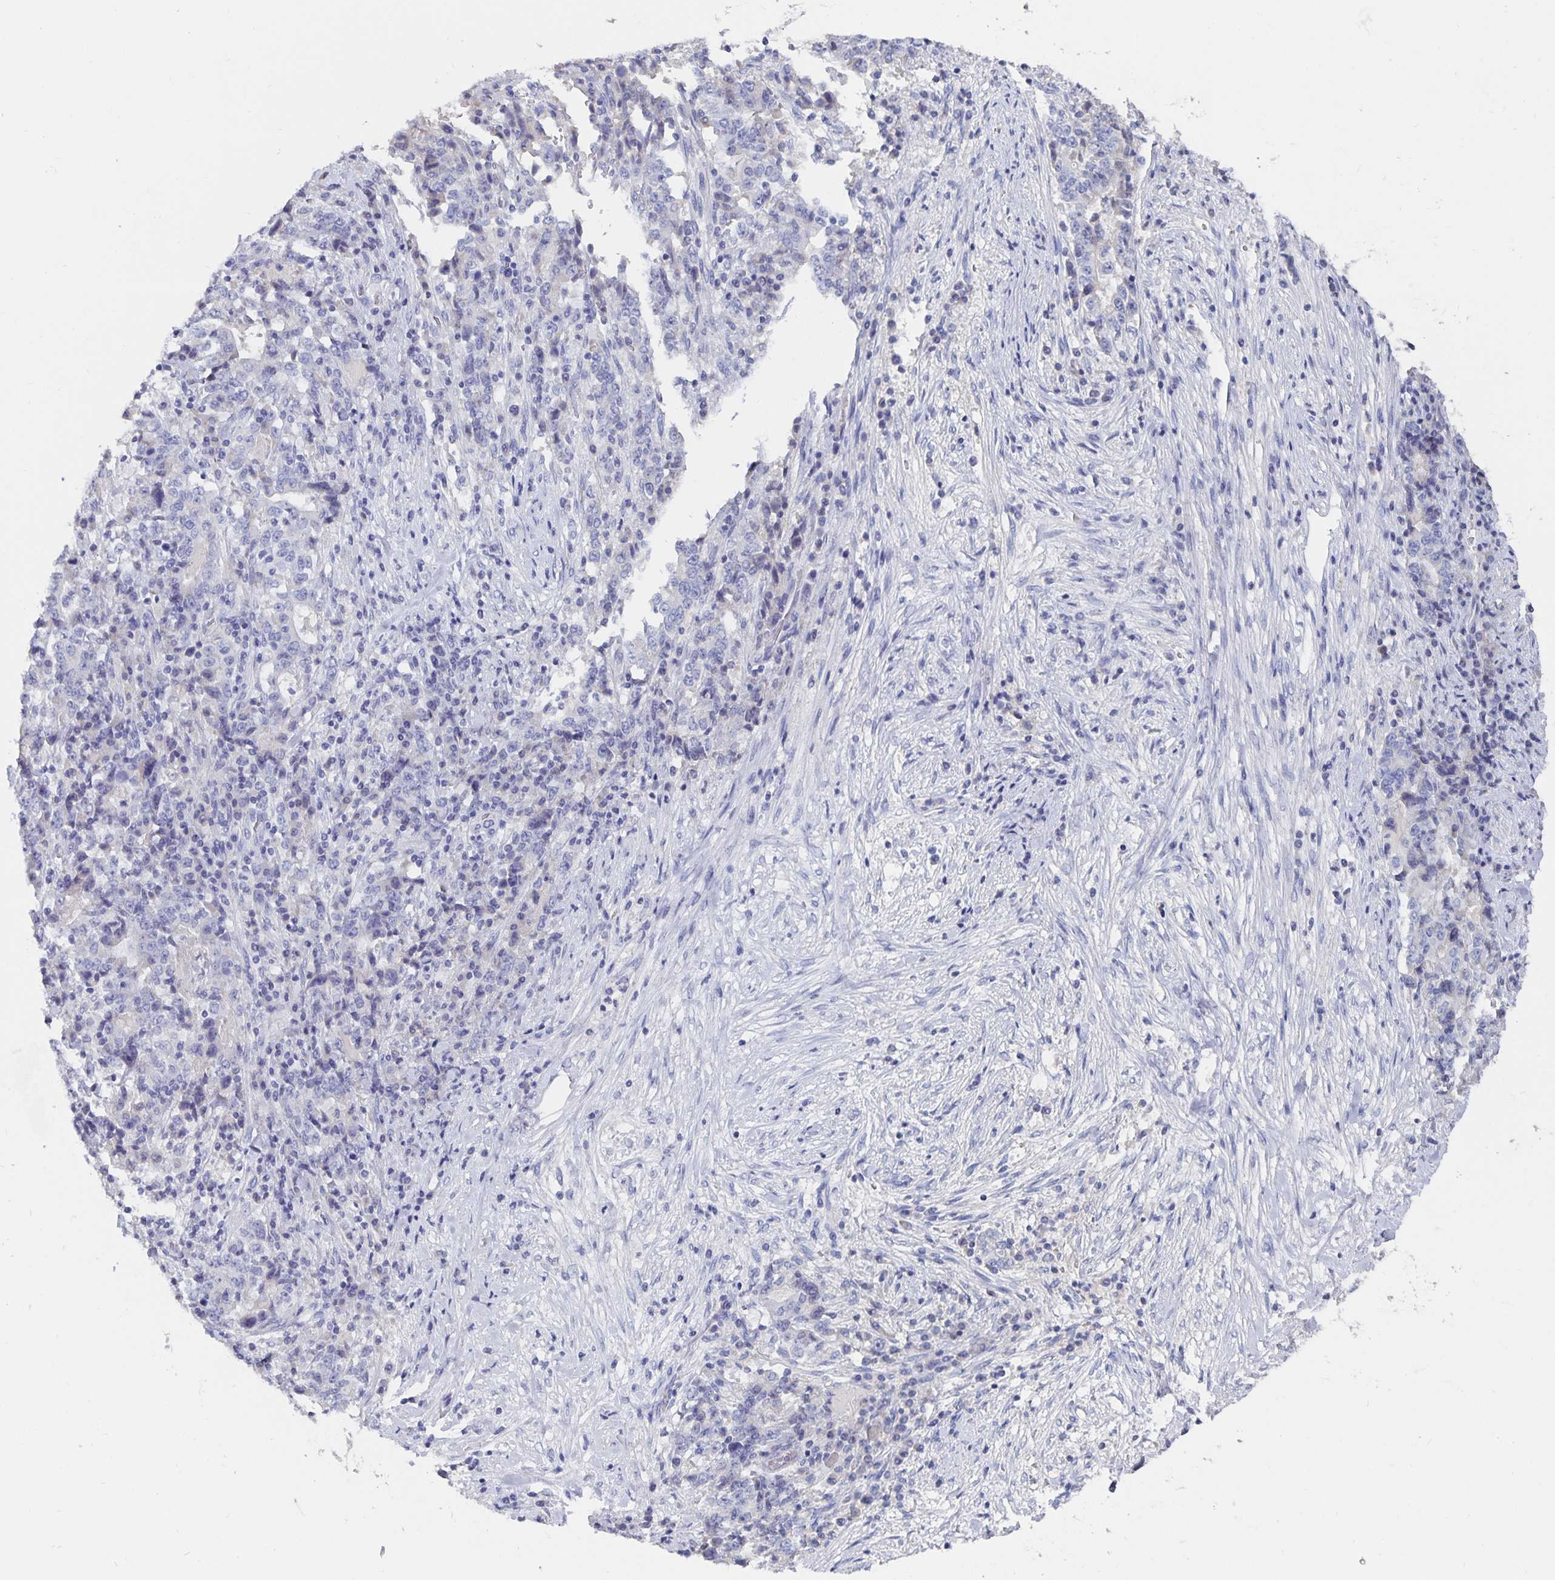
{"staining": {"intensity": "negative", "quantity": "none", "location": "none"}, "tissue": "stomach cancer", "cell_type": "Tumor cells", "image_type": "cancer", "snomed": [{"axis": "morphology", "description": "Normal tissue, NOS"}, {"axis": "morphology", "description": "Adenocarcinoma, NOS"}, {"axis": "topography", "description": "Stomach, upper"}, {"axis": "topography", "description": "Stomach"}], "caption": "Human stomach cancer (adenocarcinoma) stained for a protein using immunohistochemistry (IHC) exhibits no staining in tumor cells.", "gene": "CFAP69", "patient": {"sex": "male", "age": 59}}